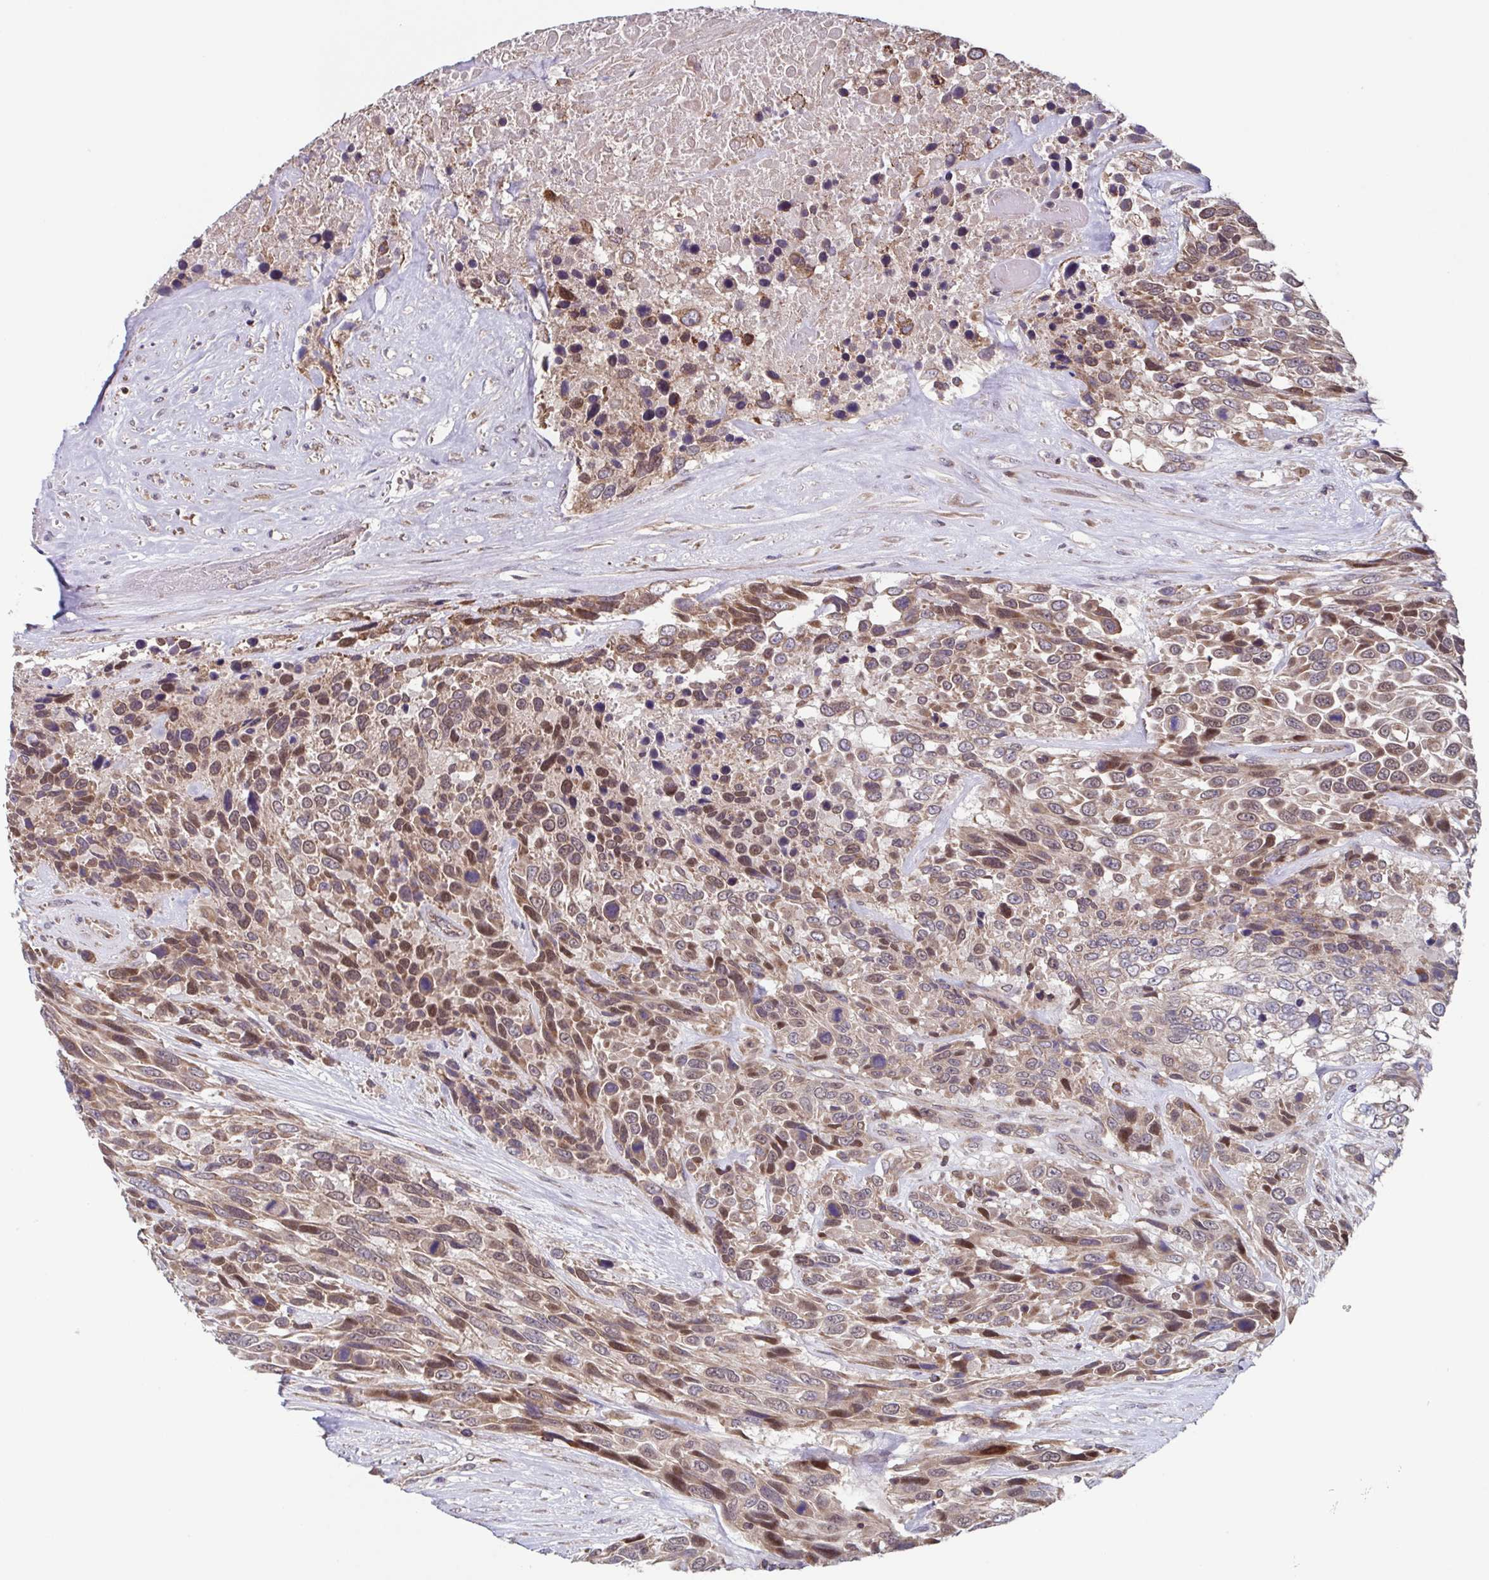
{"staining": {"intensity": "moderate", "quantity": ">75%", "location": "cytoplasmic/membranous"}, "tissue": "urothelial cancer", "cell_type": "Tumor cells", "image_type": "cancer", "snomed": [{"axis": "morphology", "description": "Urothelial carcinoma, High grade"}, {"axis": "topography", "description": "Urinary bladder"}], "caption": "IHC photomicrograph of urothelial cancer stained for a protein (brown), which reveals medium levels of moderate cytoplasmic/membranous staining in about >75% of tumor cells.", "gene": "TTC19", "patient": {"sex": "female", "age": 70}}